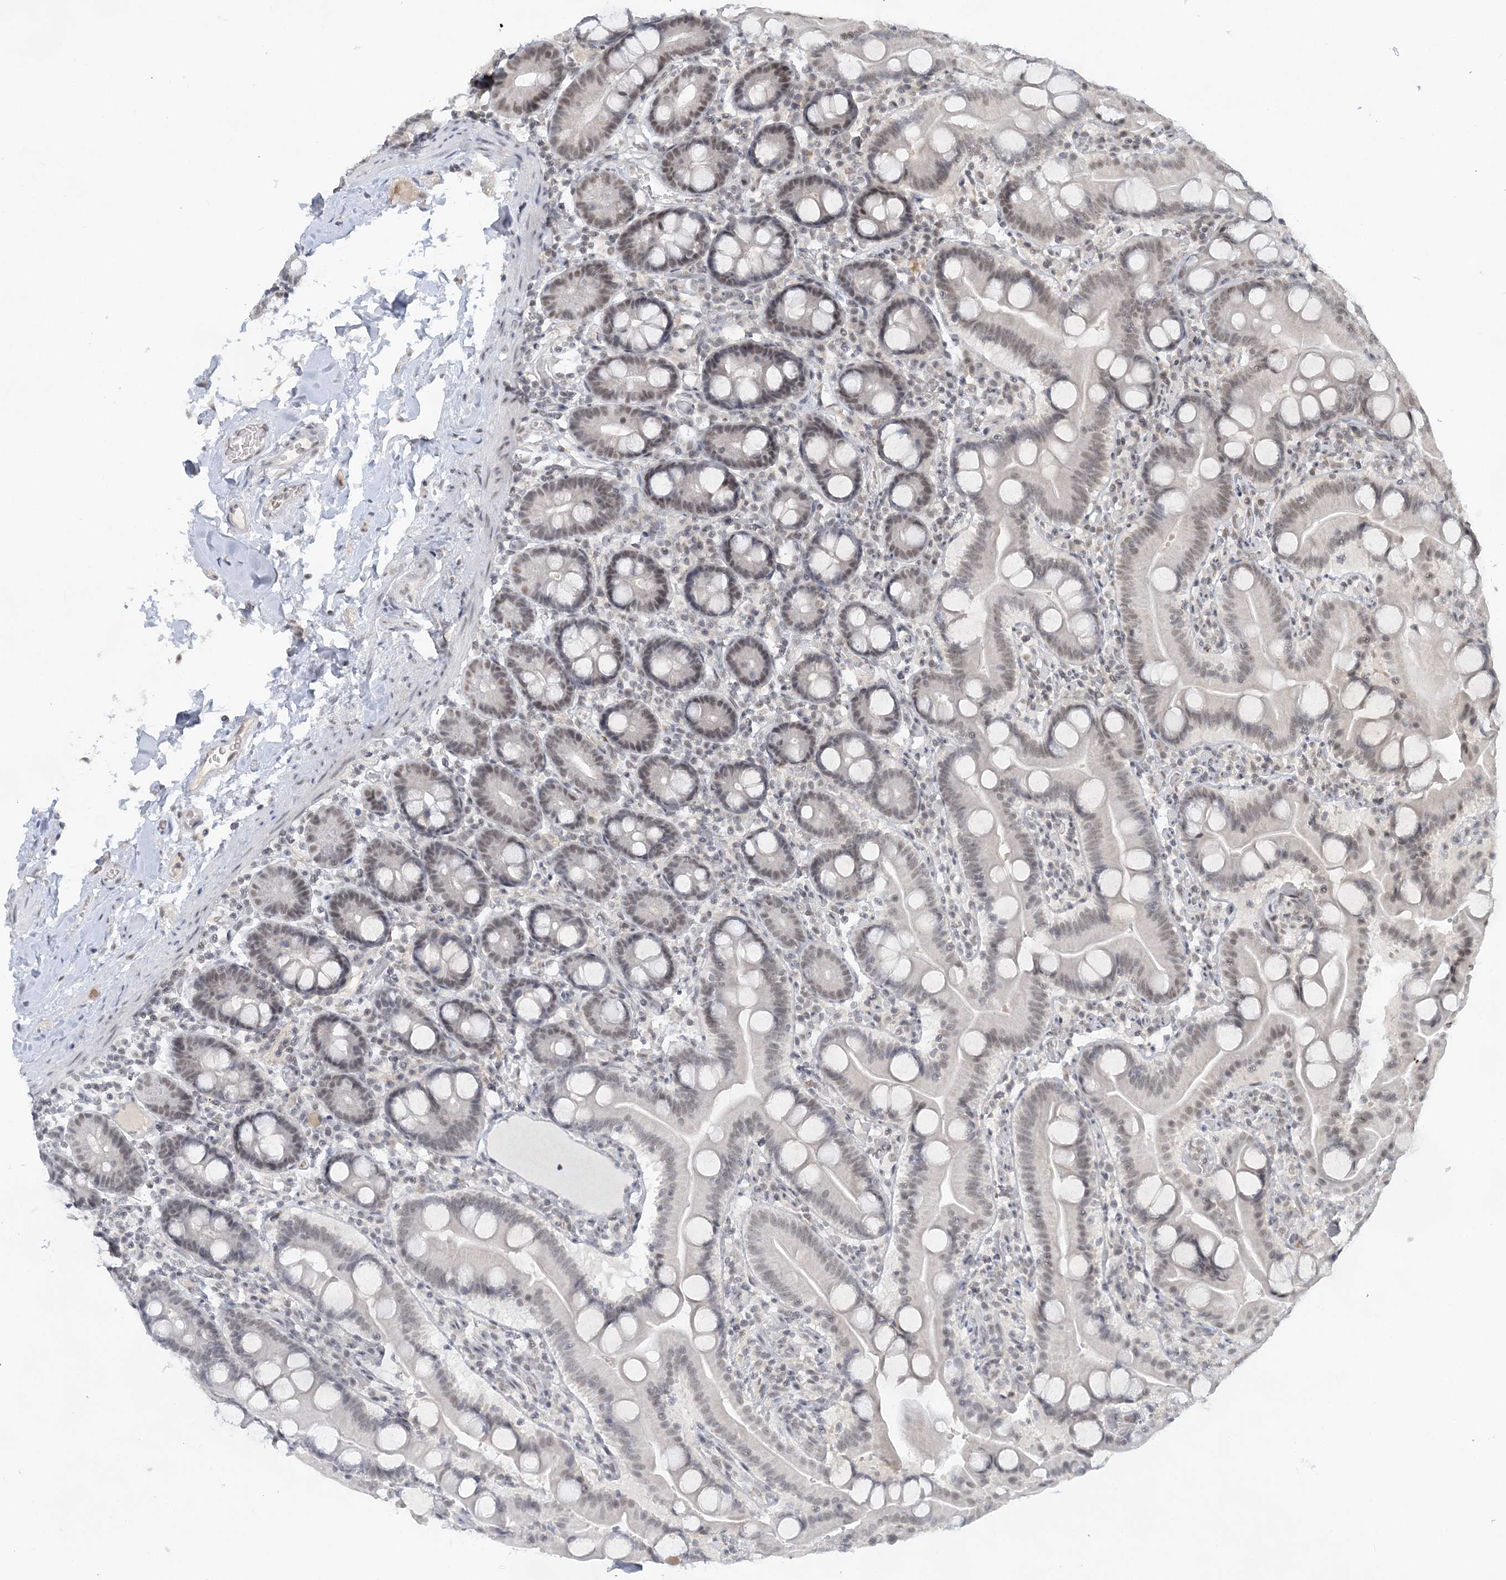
{"staining": {"intensity": "weak", "quantity": "25%-75%", "location": "nuclear"}, "tissue": "duodenum", "cell_type": "Glandular cells", "image_type": "normal", "snomed": [{"axis": "morphology", "description": "Normal tissue, NOS"}, {"axis": "topography", "description": "Duodenum"}], "caption": "An IHC image of normal tissue is shown. Protein staining in brown labels weak nuclear positivity in duodenum within glandular cells.", "gene": "KMT2D", "patient": {"sex": "male", "age": 55}}